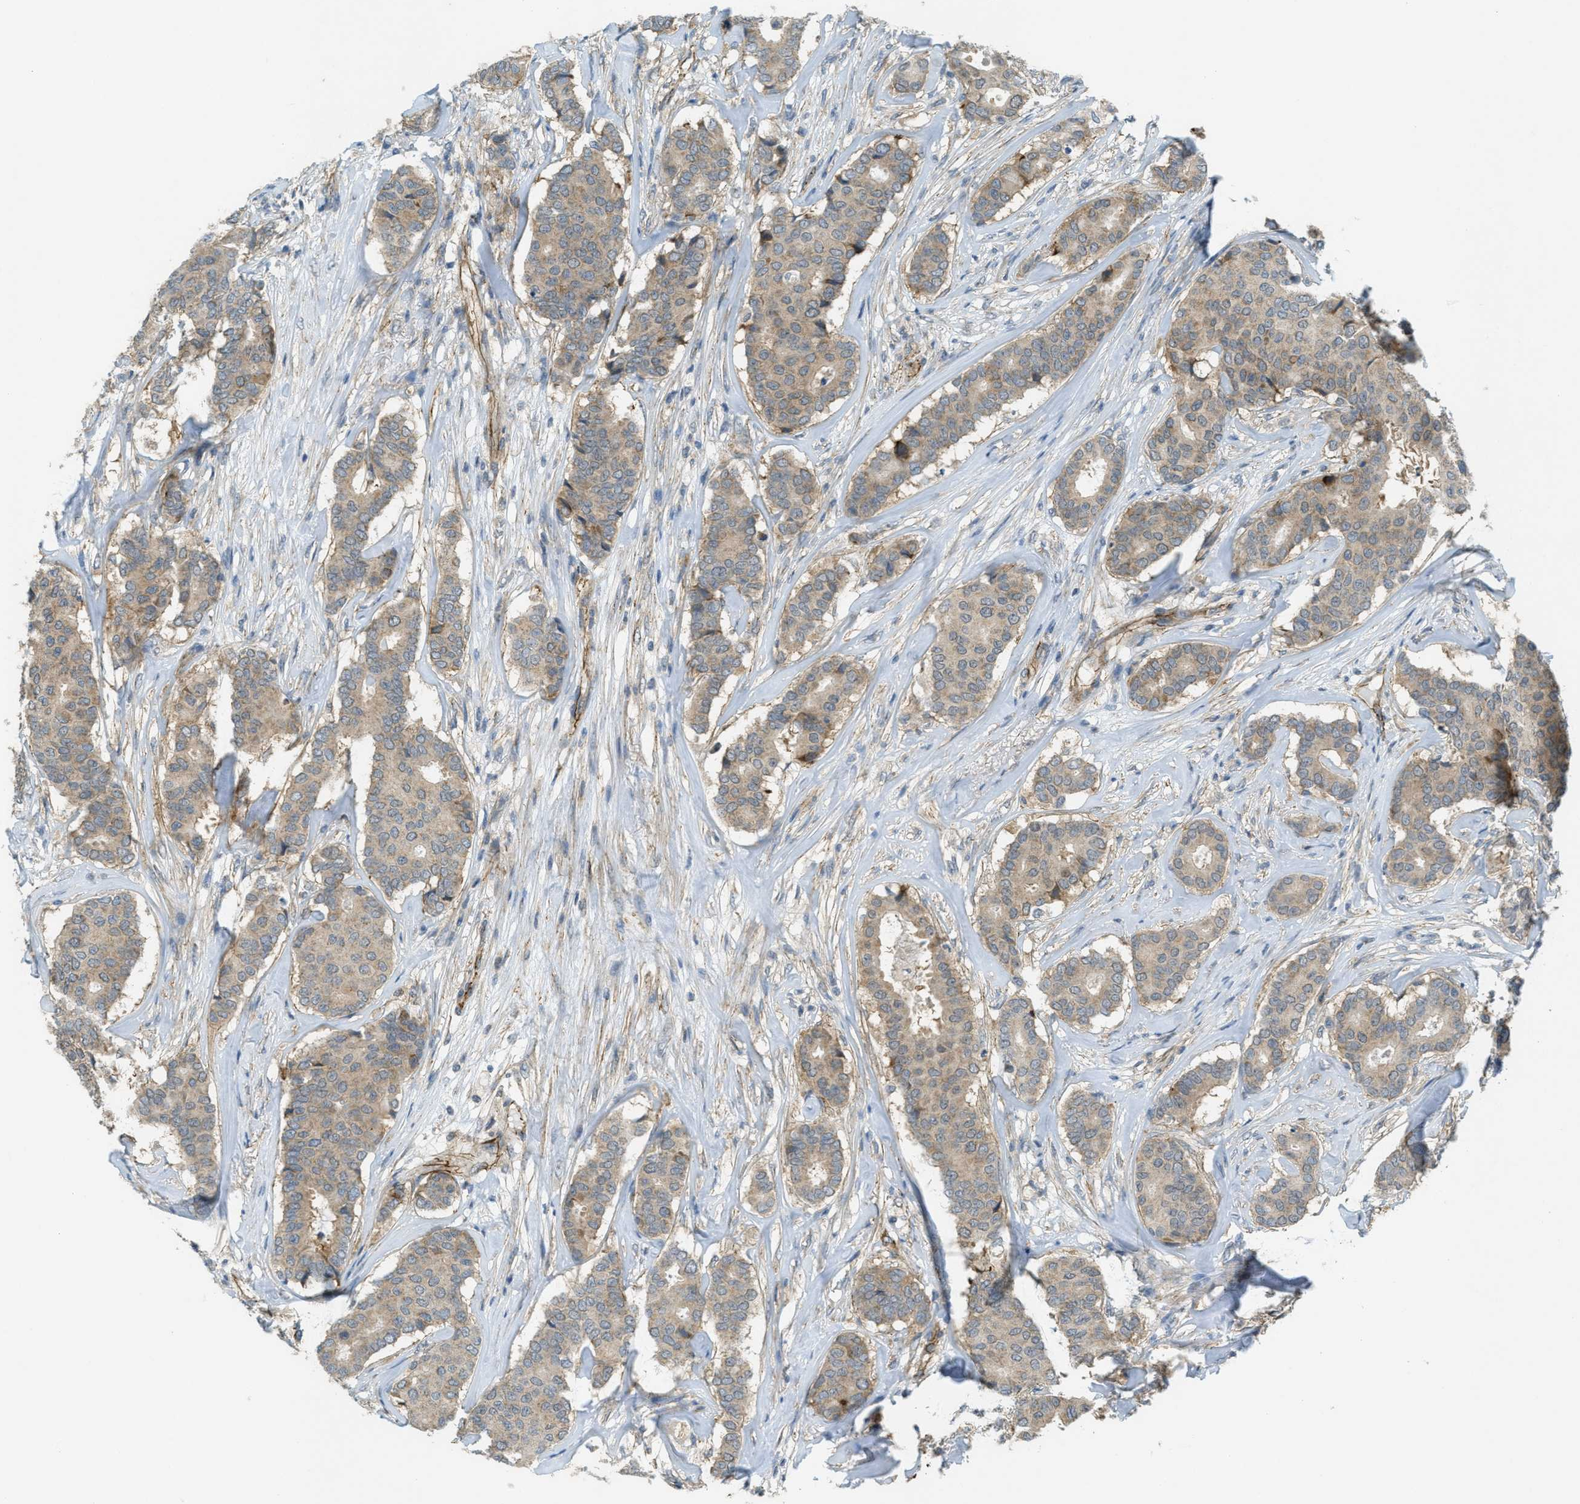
{"staining": {"intensity": "weak", "quantity": ">75%", "location": "cytoplasmic/membranous"}, "tissue": "breast cancer", "cell_type": "Tumor cells", "image_type": "cancer", "snomed": [{"axis": "morphology", "description": "Duct carcinoma"}, {"axis": "topography", "description": "Breast"}], "caption": "Approximately >75% of tumor cells in human breast cancer (infiltrating ductal carcinoma) display weak cytoplasmic/membranous protein positivity as visualized by brown immunohistochemical staining.", "gene": "JCAD", "patient": {"sex": "female", "age": 75}}